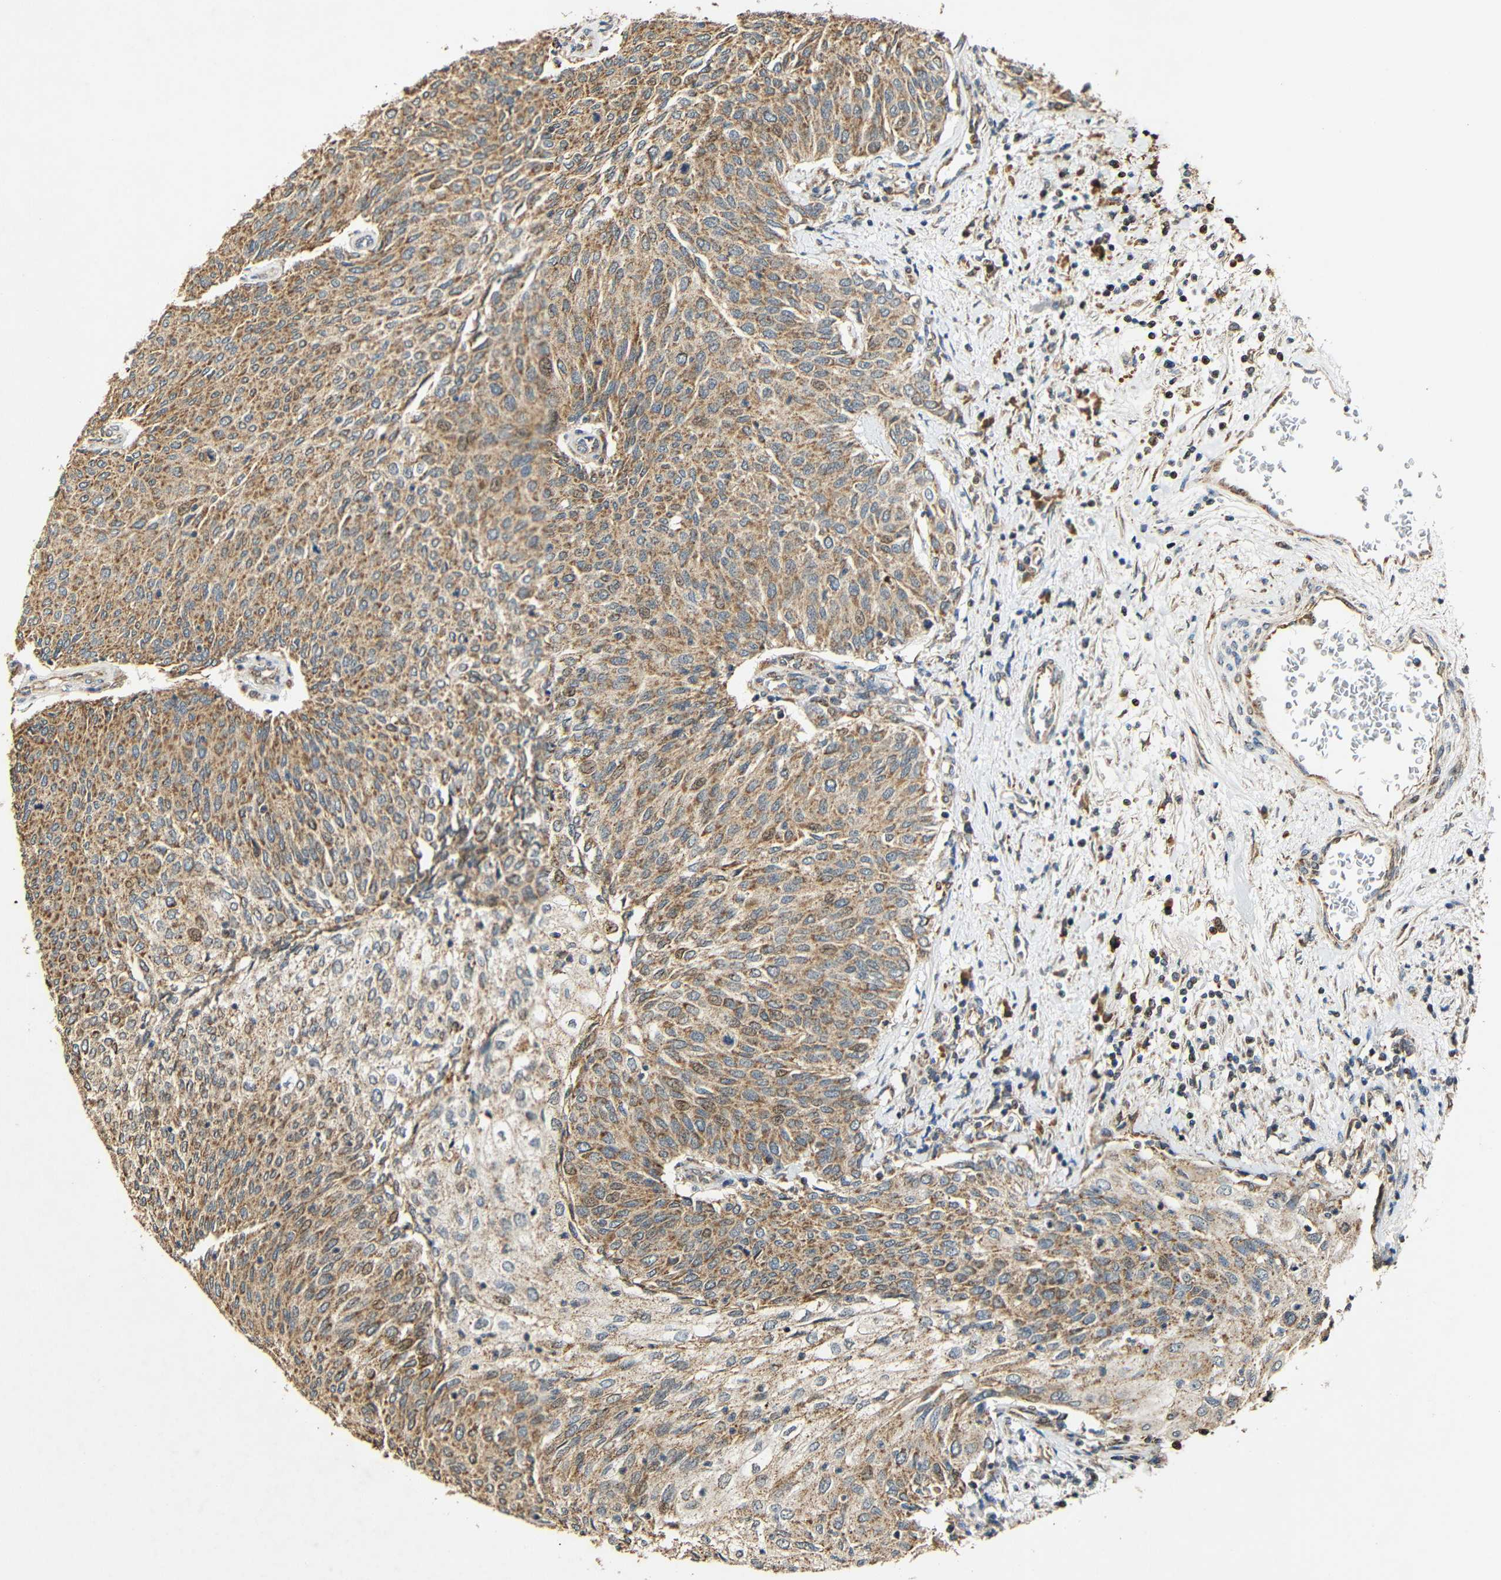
{"staining": {"intensity": "moderate", "quantity": ">75%", "location": "cytoplasmic/membranous"}, "tissue": "urothelial cancer", "cell_type": "Tumor cells", "image_type": "cancer", "snomed": [{"axis": "morphology", "description": "Urothelial carcinoma, Low grade"}, {"axis": "topography", "description": "Urinary bladder"}], "caption": "Immunohistochemistry of human urothelial cancer displays medium levels of moderate cytoplasmic/membranous expression in approximately >75% of tumor cells.", "gene": "KAZALD1", "patient": {"sex": "female", "age": 79}}